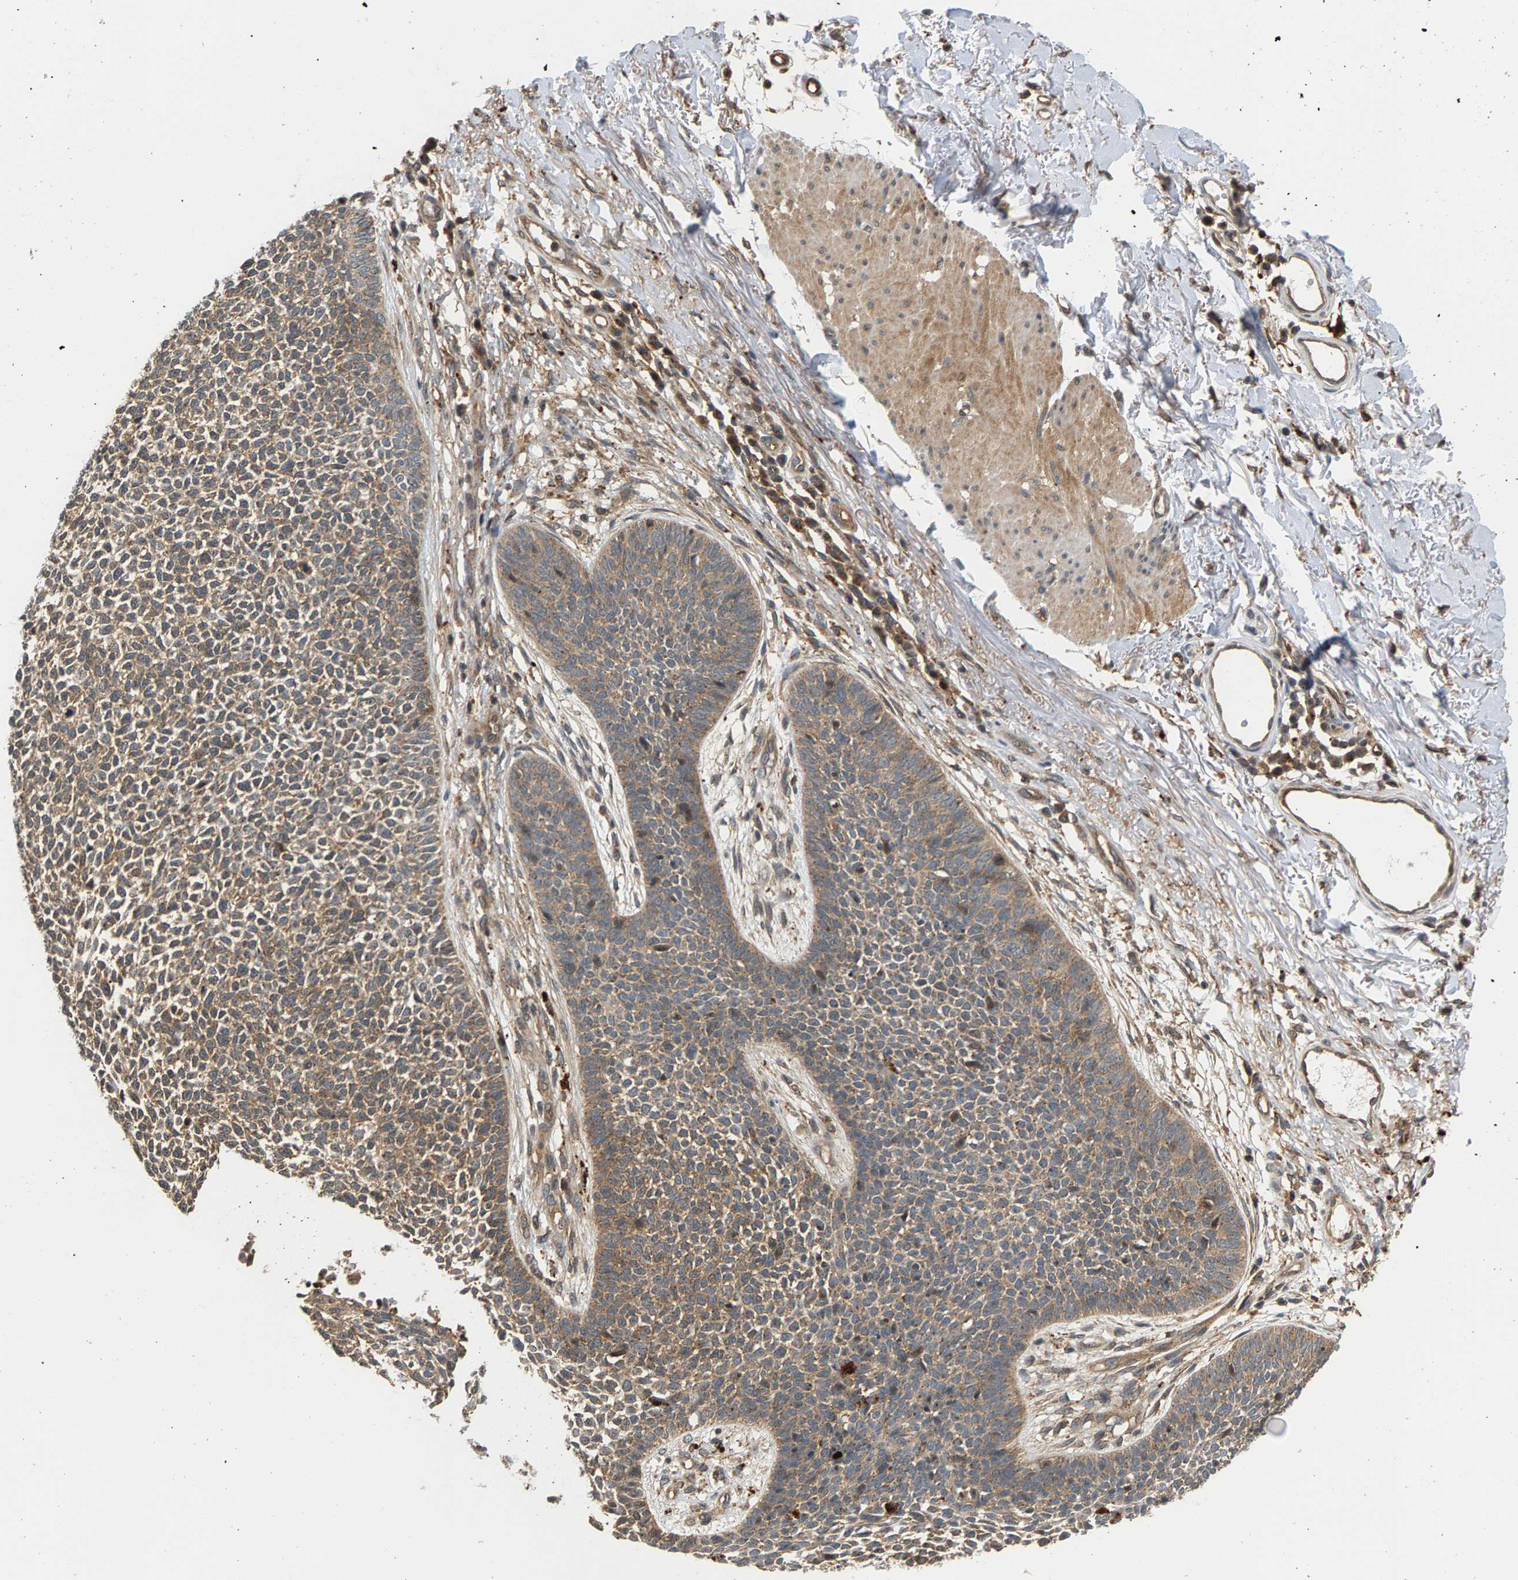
{"staining": {"intensity": "moderate", "quantity": ">75%", "location": "cytoplasmic/membranous"}, "tissue": "skin cancer", "cell_type": "Tumor cells", "image_type": "cancer", "snomed": [{"axis": "morphology", "description": "Basal cell carcinoma"}, {"axis": "topography", "description": "Skin"}], "caption": "Moderate cytoplasmic/membranous protein positivity is present in about >75% of tumor cells in skin cancer. (DAB (3,3'-diaminobenzidine) IHC with brightfield microscopy, high magnification).", "gene": "MAP2K5", "patient": {"sex": "female", "age": 84}}